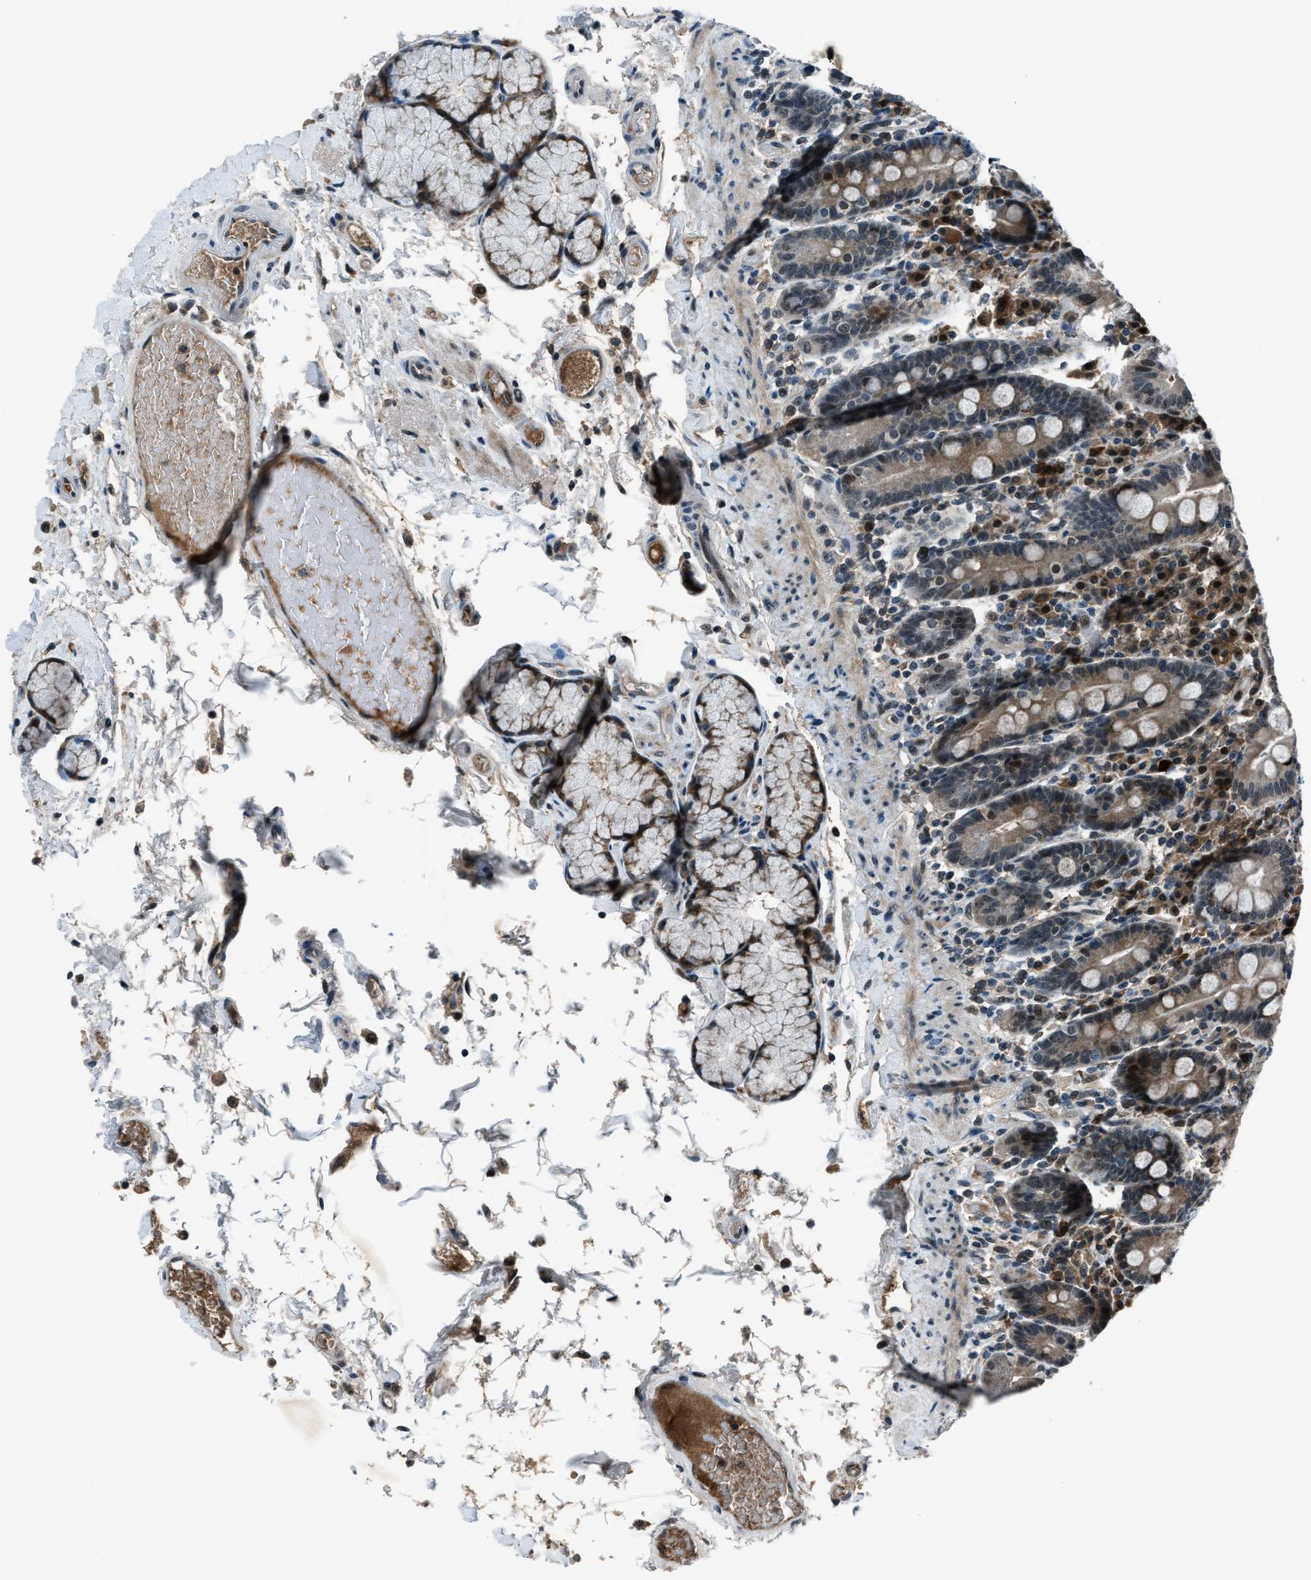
{"staining": {"intensity": "moderate", "quantity": "25%-75%", "location": "cytoplasmic/membranous"}, "tissue": "duodenum", "cell_type": "Glandular cells", "image_type": "normal", "snomed": [{"axis": "morphology", "description": "Normal tissue, NOS"}, {"axis": "topography", "description": "Small intestine, NOS"}], "caption": "Duodenum was stained to show a protein in brown. There is medium levels of moderate cytoplasmic/membranous staining in approximately 25%-75% of glandular cells. The protein of interest is stained brown, and the nuclei are stained in blue (DAB (3,3'-diaminobenzidine) IHC with brightfield microscopy, high magnification).", "gene": "ACTL9", "patient": {"sex": "female", "age": 71}}